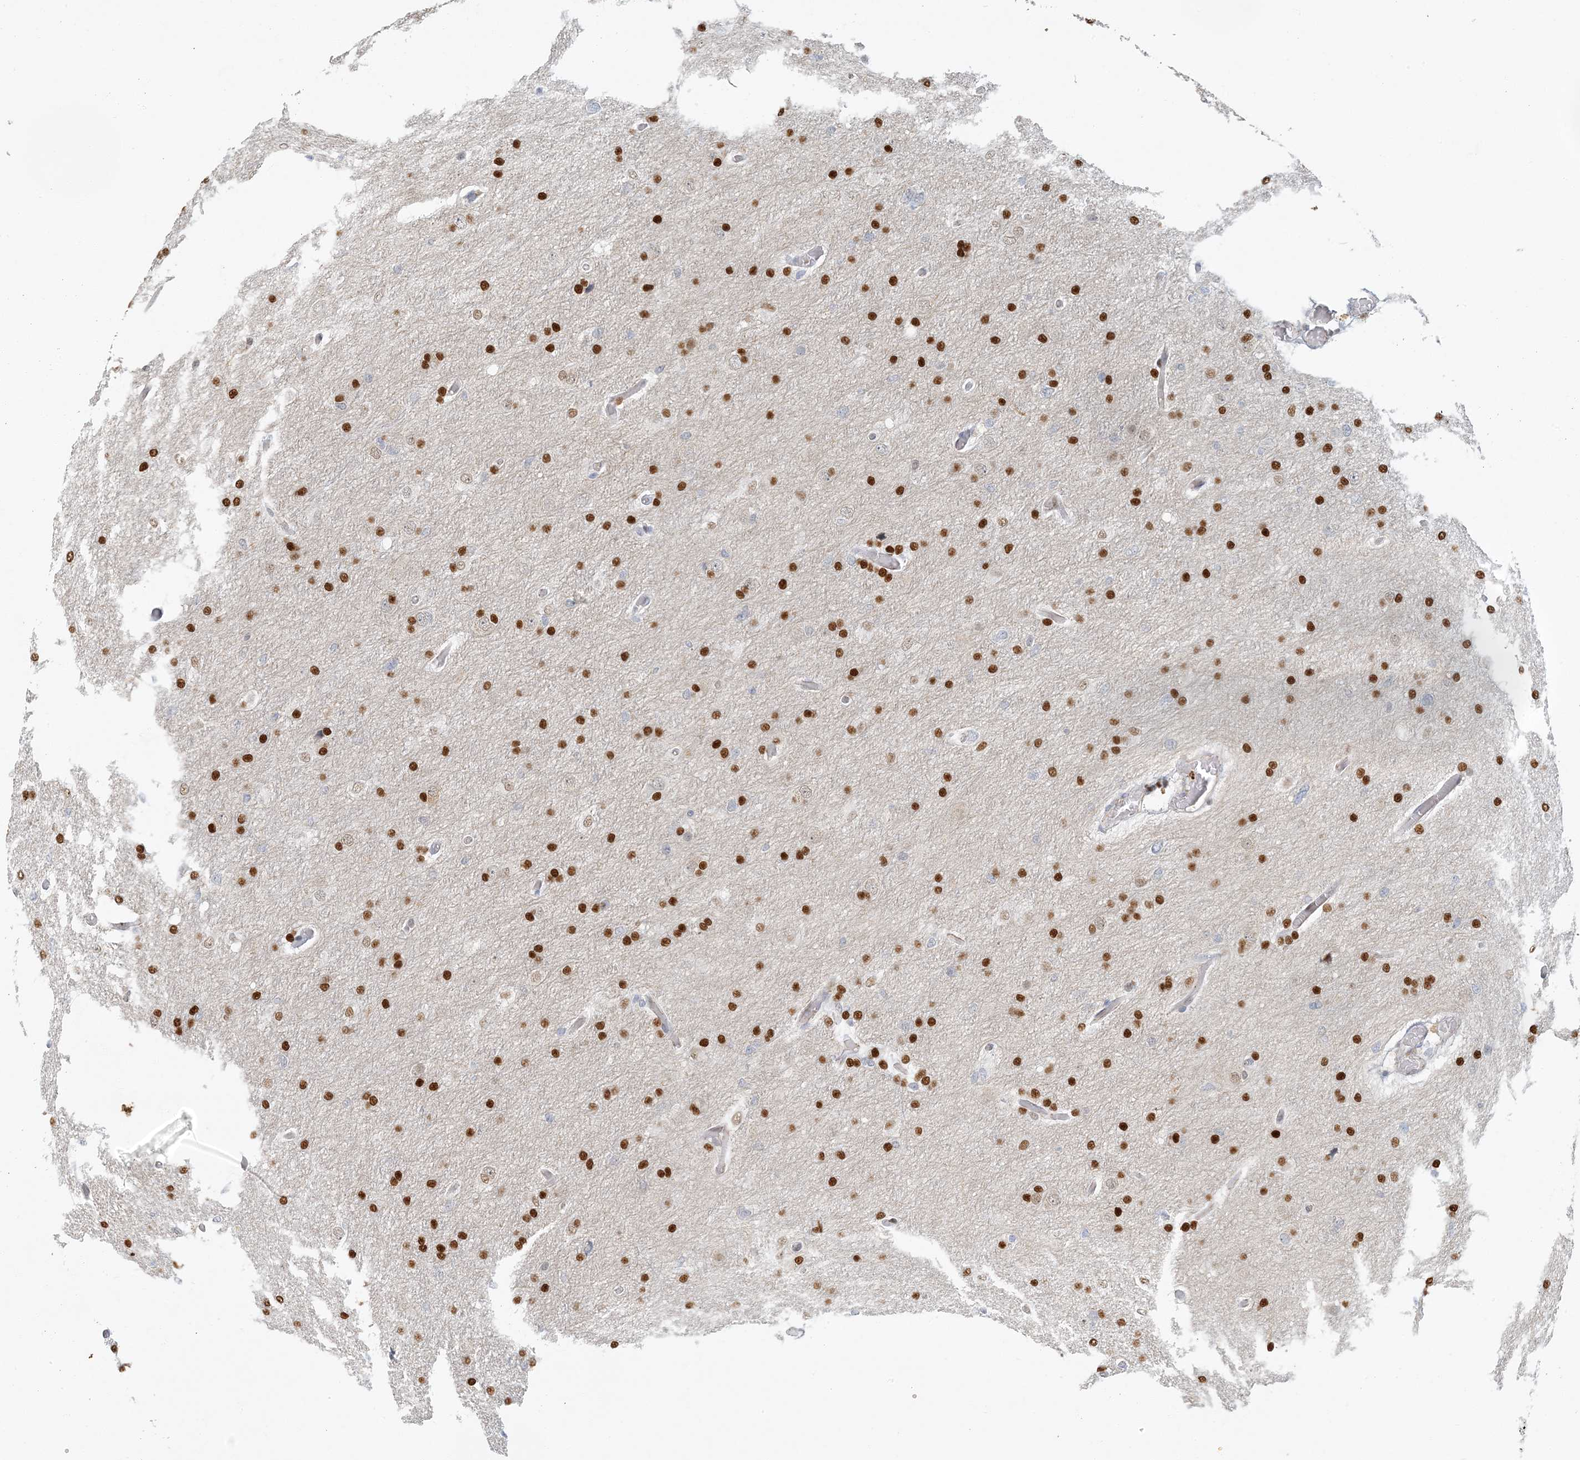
{"staining": {"intensity": "moderate", "quantity": ">75%", "location": "nuclear"}, "tissue": "glioma", "cell_type": "Tumor cells", "image_type": "cancer", "snomed": [{"axis": "morphology", "description": "Glioma, malignant, High grade"}, {"axis": "topography", "description": "Cerebral cortex"}], "caption": "A high-resolution image shows immunohistochemistry staining of glioma, which reveals moderate nuclear positivity in about >75% of tumor cells.", "gene": "AK9", "patient": {"sex": "female", "age": 36}}